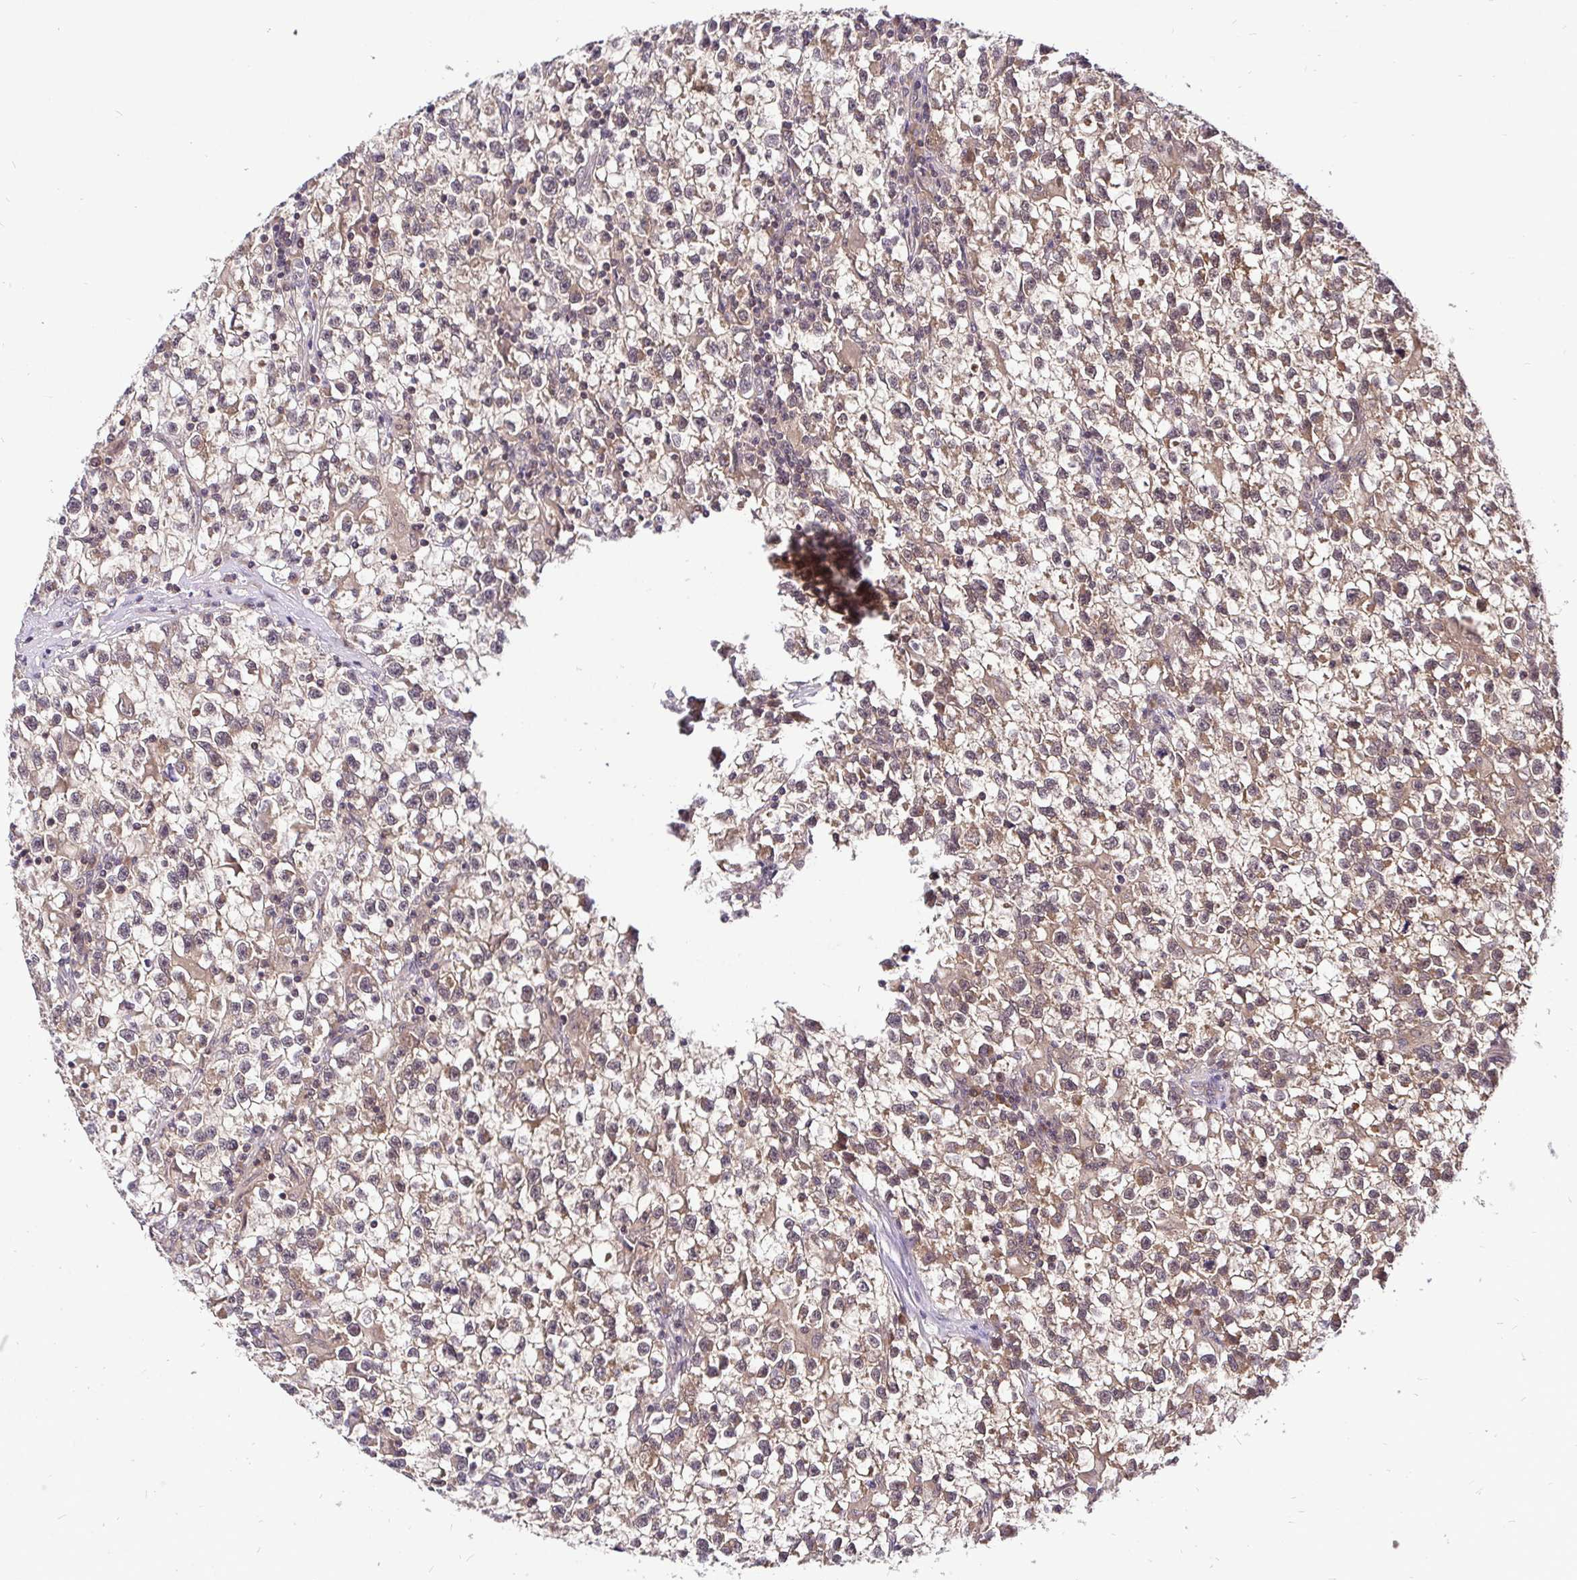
{"staining": {"intensity": "weak", "quantity": ">75%", "location": "cytoplasmic/membranous"}, "tissue": "testis cancer", "cell_type": "Tumor cells", "image_type": "cancer", "snomed": [{"axis": "morphology", "description": "Seminoma, NOS"}, {"axis": "topography", "description": "Testis"}], "caption": "Protein staining by immunohistochemistry demonstrates weak cytoplasmic/membranous expression in about >75% of tumor cells in seminoma (testis).", "gene": "UBE2M", "patient": {"sex": "male", "age": 31}}